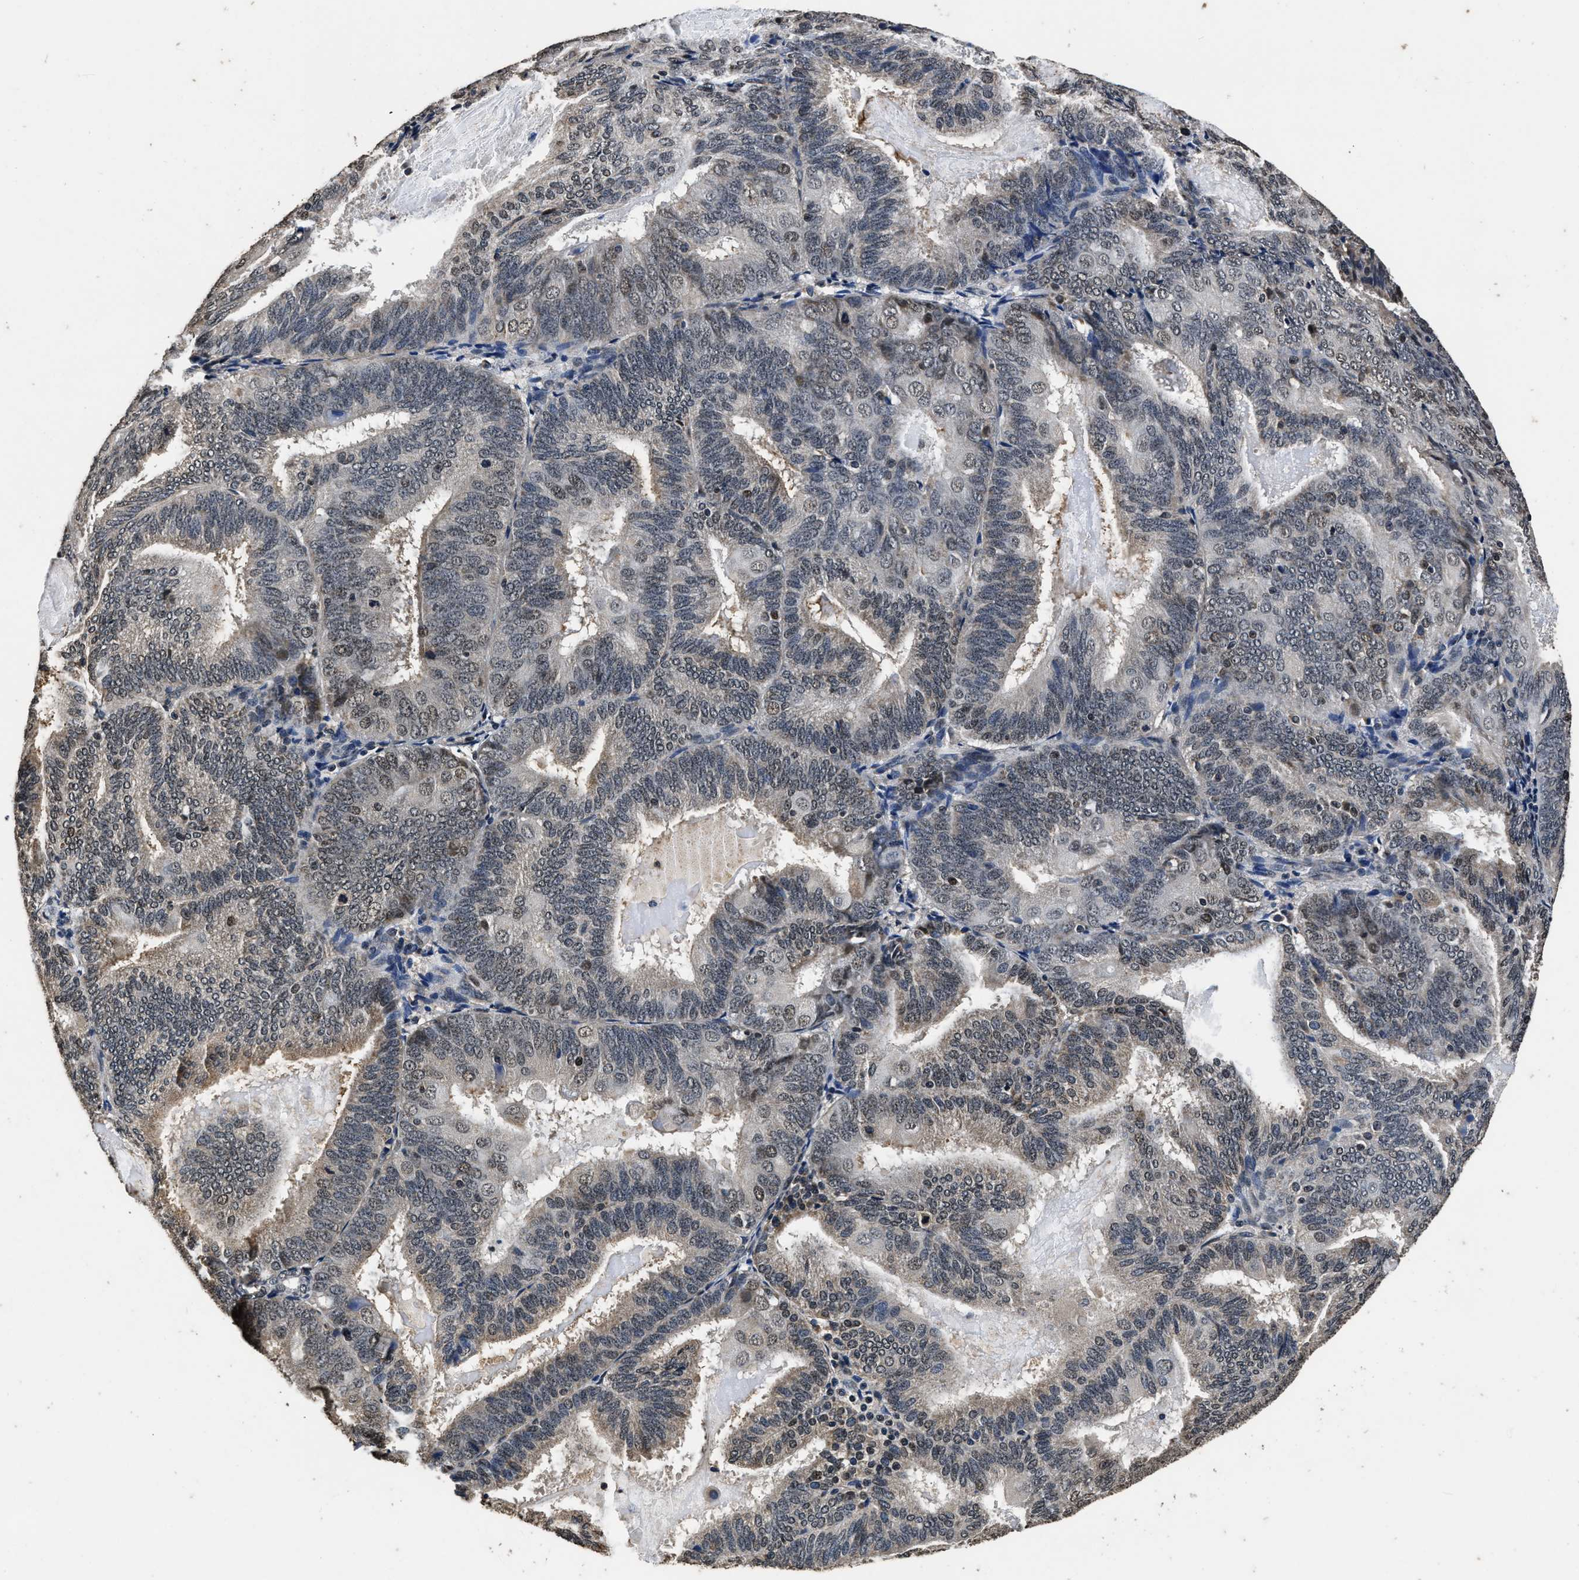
{"staining": {"intensity": "weak", "quantity": "25%-75%", "location": "nuclear"}, "tissue": "endometrial cancer", "cell_type": "Tumor cells", "image_type": "cancer", "snomed": [{"axis": "morphology", "description": "Adenocarcinoma, NOS"}, {"axis": "topography", "description": "Endometrium"}], "caption": "This micrograph reveals endometrial cancer (adenocarcinoma) stained with IHC to label a protein in brown. The nuclear of tumor cells show weak positivity for the protein. Nuclei are counter-stained blue.", "gene": "CSTF1", "patient": {"sex": "female", "age": 81}}